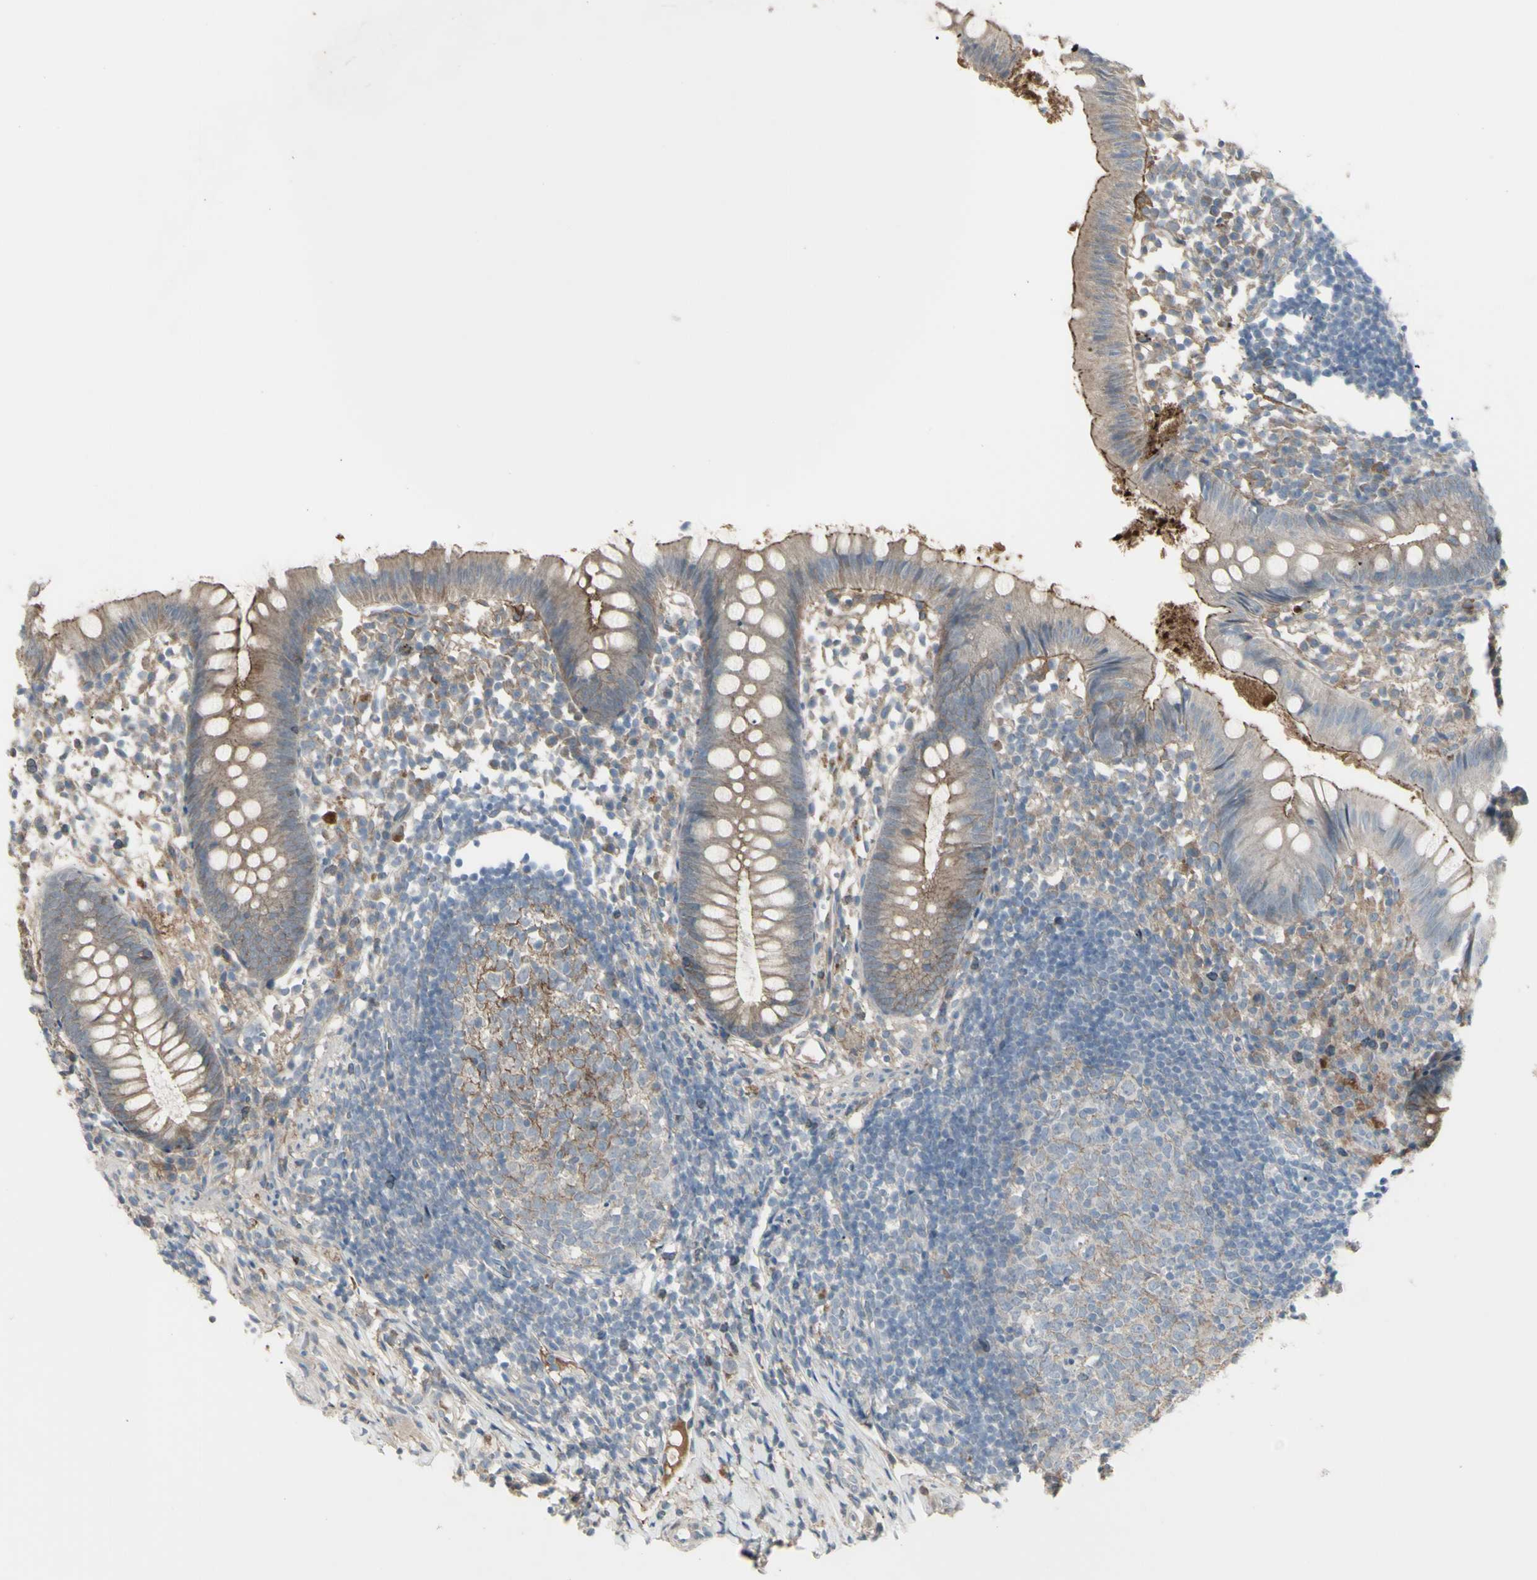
{"staining": {"intensity": "moderate", "quantity": ">75%", "location": "cytoplasmic/membranous"}, "tissue": "appendix", "cell_type": "Glandular cells", "image_type": "normal", "snomed": [{"axis": "morphology", "description": "Normal tissue, NOS"}, {"axis": "topography", "description": "Appendix"}], "caption": "Benign appendix demonstrates moderate cytoplasmic/membranous expression in approximately >75% of glandular cells, visualized by immunohistochemistry. (brown staining indicates protein expression, while blue staining denotes nuclei).", "gene": "CD276", "patient": {"sex": "female", "age": 20}}